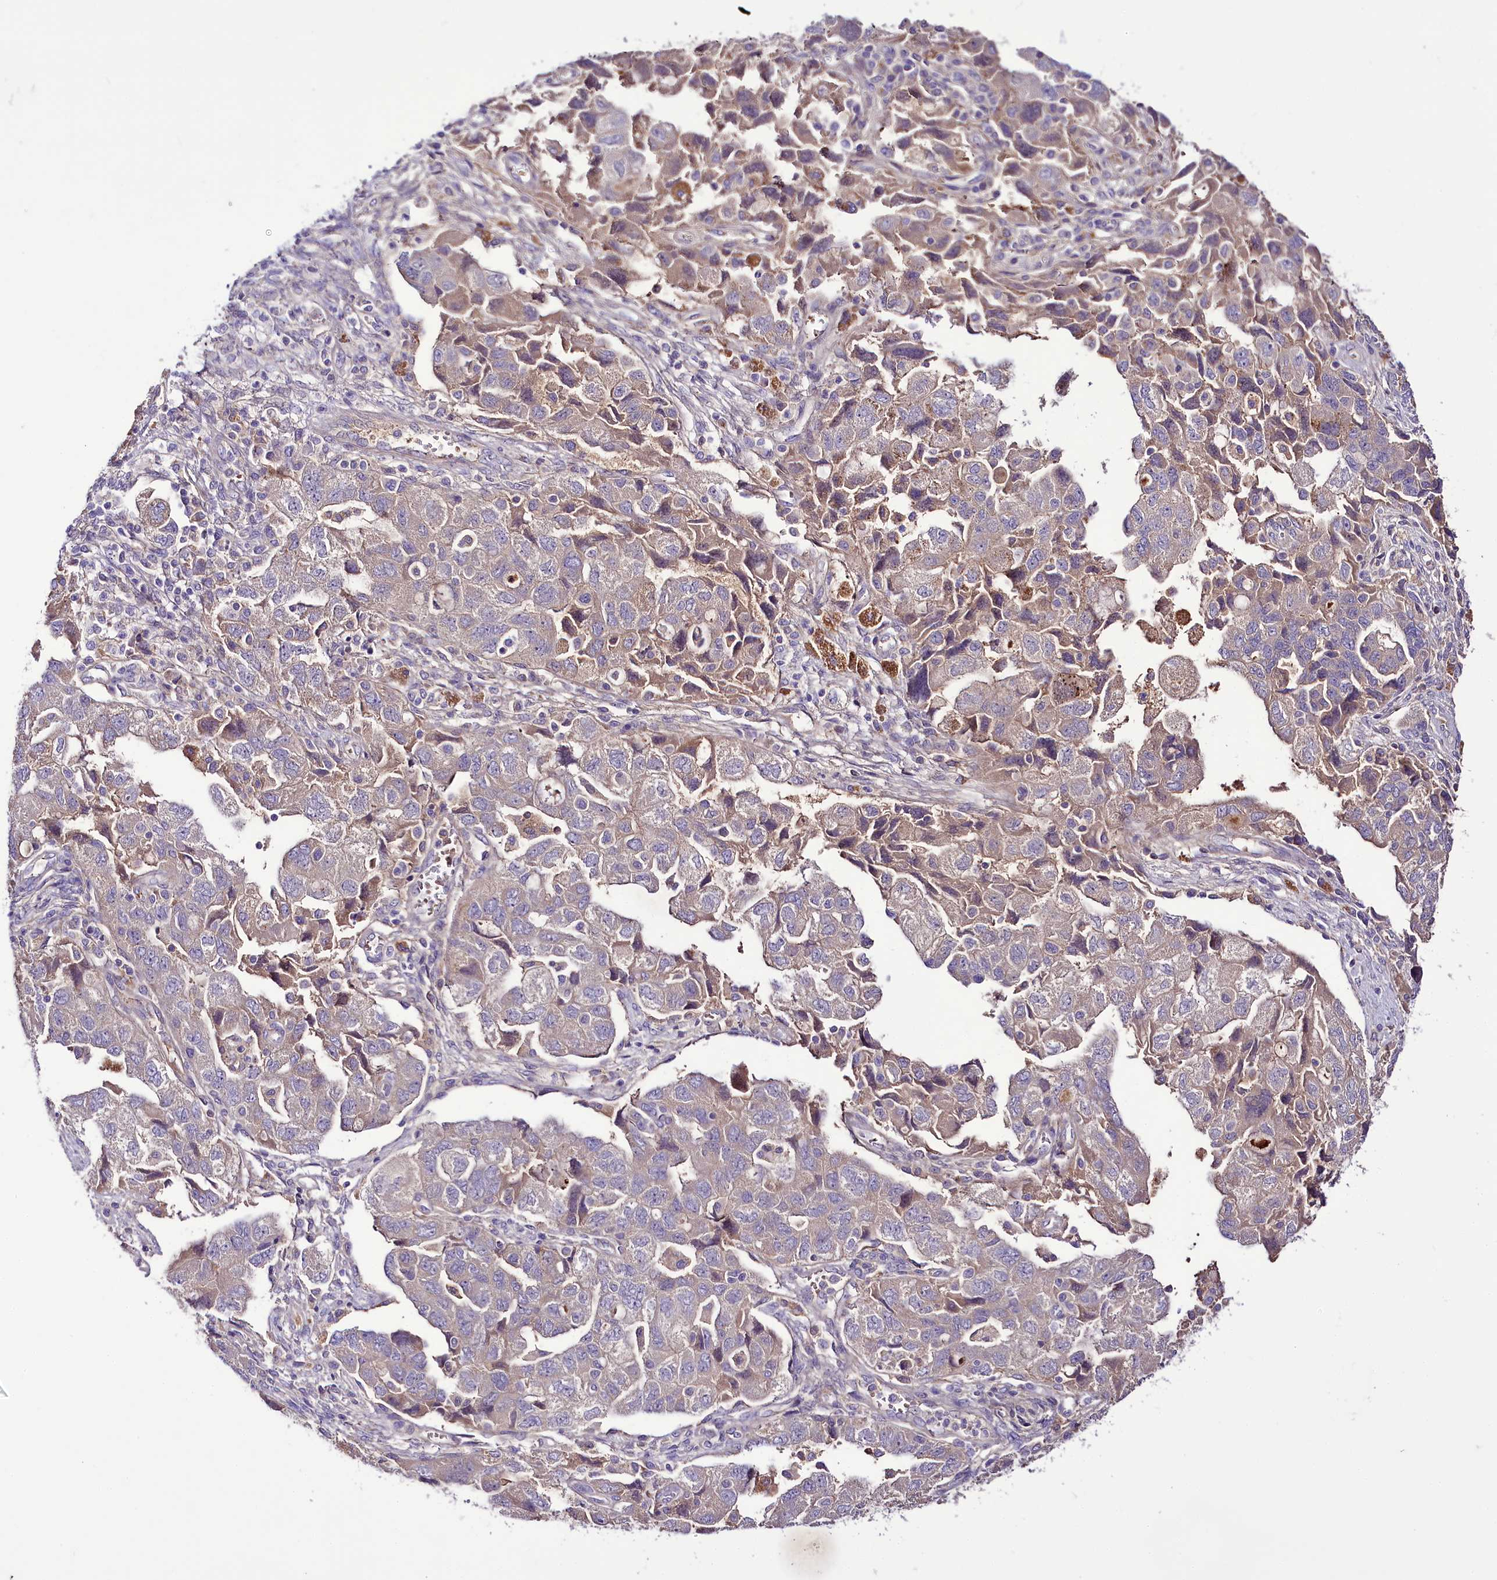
{"staining": {"intensity": "weak", "quantity": "25%-75%", "location": "cytoplasmic/membranous"}, "tissue": "ovarian cancer", "cell_type": "Tumor cells", "image_type": "cancer", "snomed": [{"axis": "morphology", "description": "Carcinoma, NOS"}, {"axis": "morphology", "description": "Cystadenocarcinoma, serous, NOS"}, {"axis": "topography", "description": "Ovary"}], "caption": "An image of human ovarian cancer stained for a protein reveals weak cytoplasmic/membranous brown staining in tumor cells. (DAB (3,3'-diaminobenzidine) = brown stain, brightfield microscopy at high magnification).", "gene": "PPP1R32", "patient": {"sex": "female", "age": 69}}